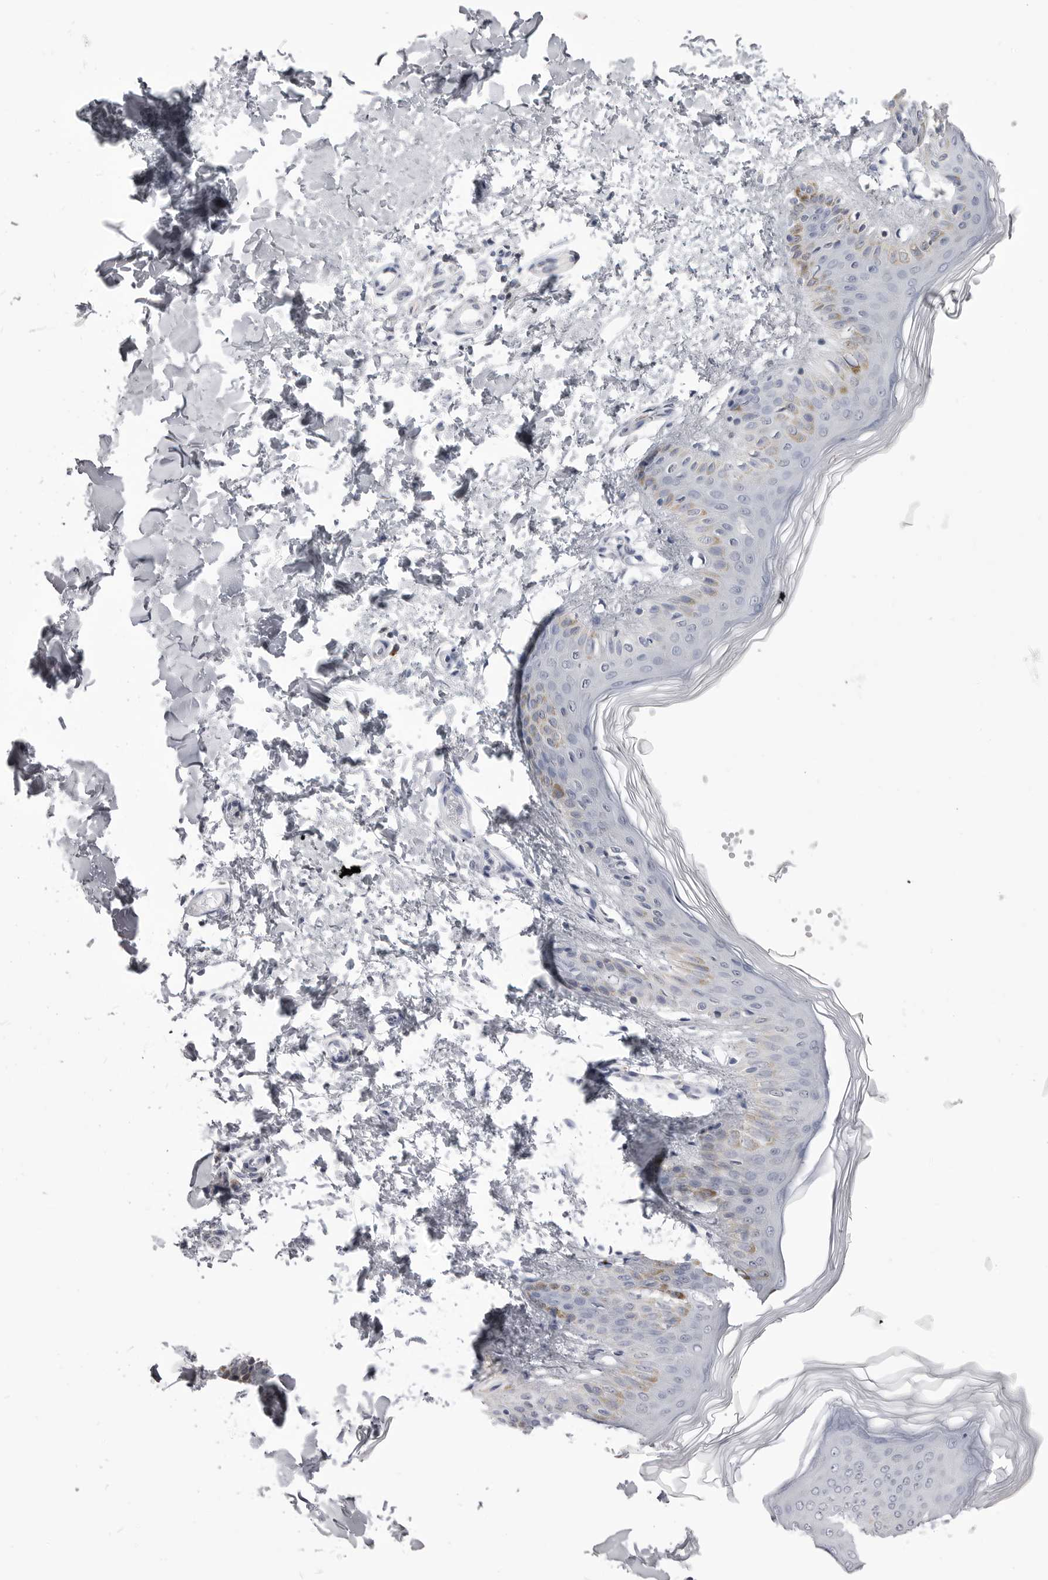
{"staining": {"intensity": "negative", "quantity": "none", "location": "none"}, "tissue": "skin", "cell_type": "Fibroblasts", "image_type": "normal", "snomed": [{"axis": "morphology", "description": "Normal tissue, NOS"}, {"axis": "morphology", "description": "Neoplasm, benign, NOS"}, {"axis": "topography", "description": "Skin"}, {"axis": "topography", "description": "Soft tissue"}], "caption": "Protein analysis of unremarkable skin demonstrates no significant positivity in fibroblasts.", "gene": "TUFM", "patient": {"sex": "male", "age": 26}}